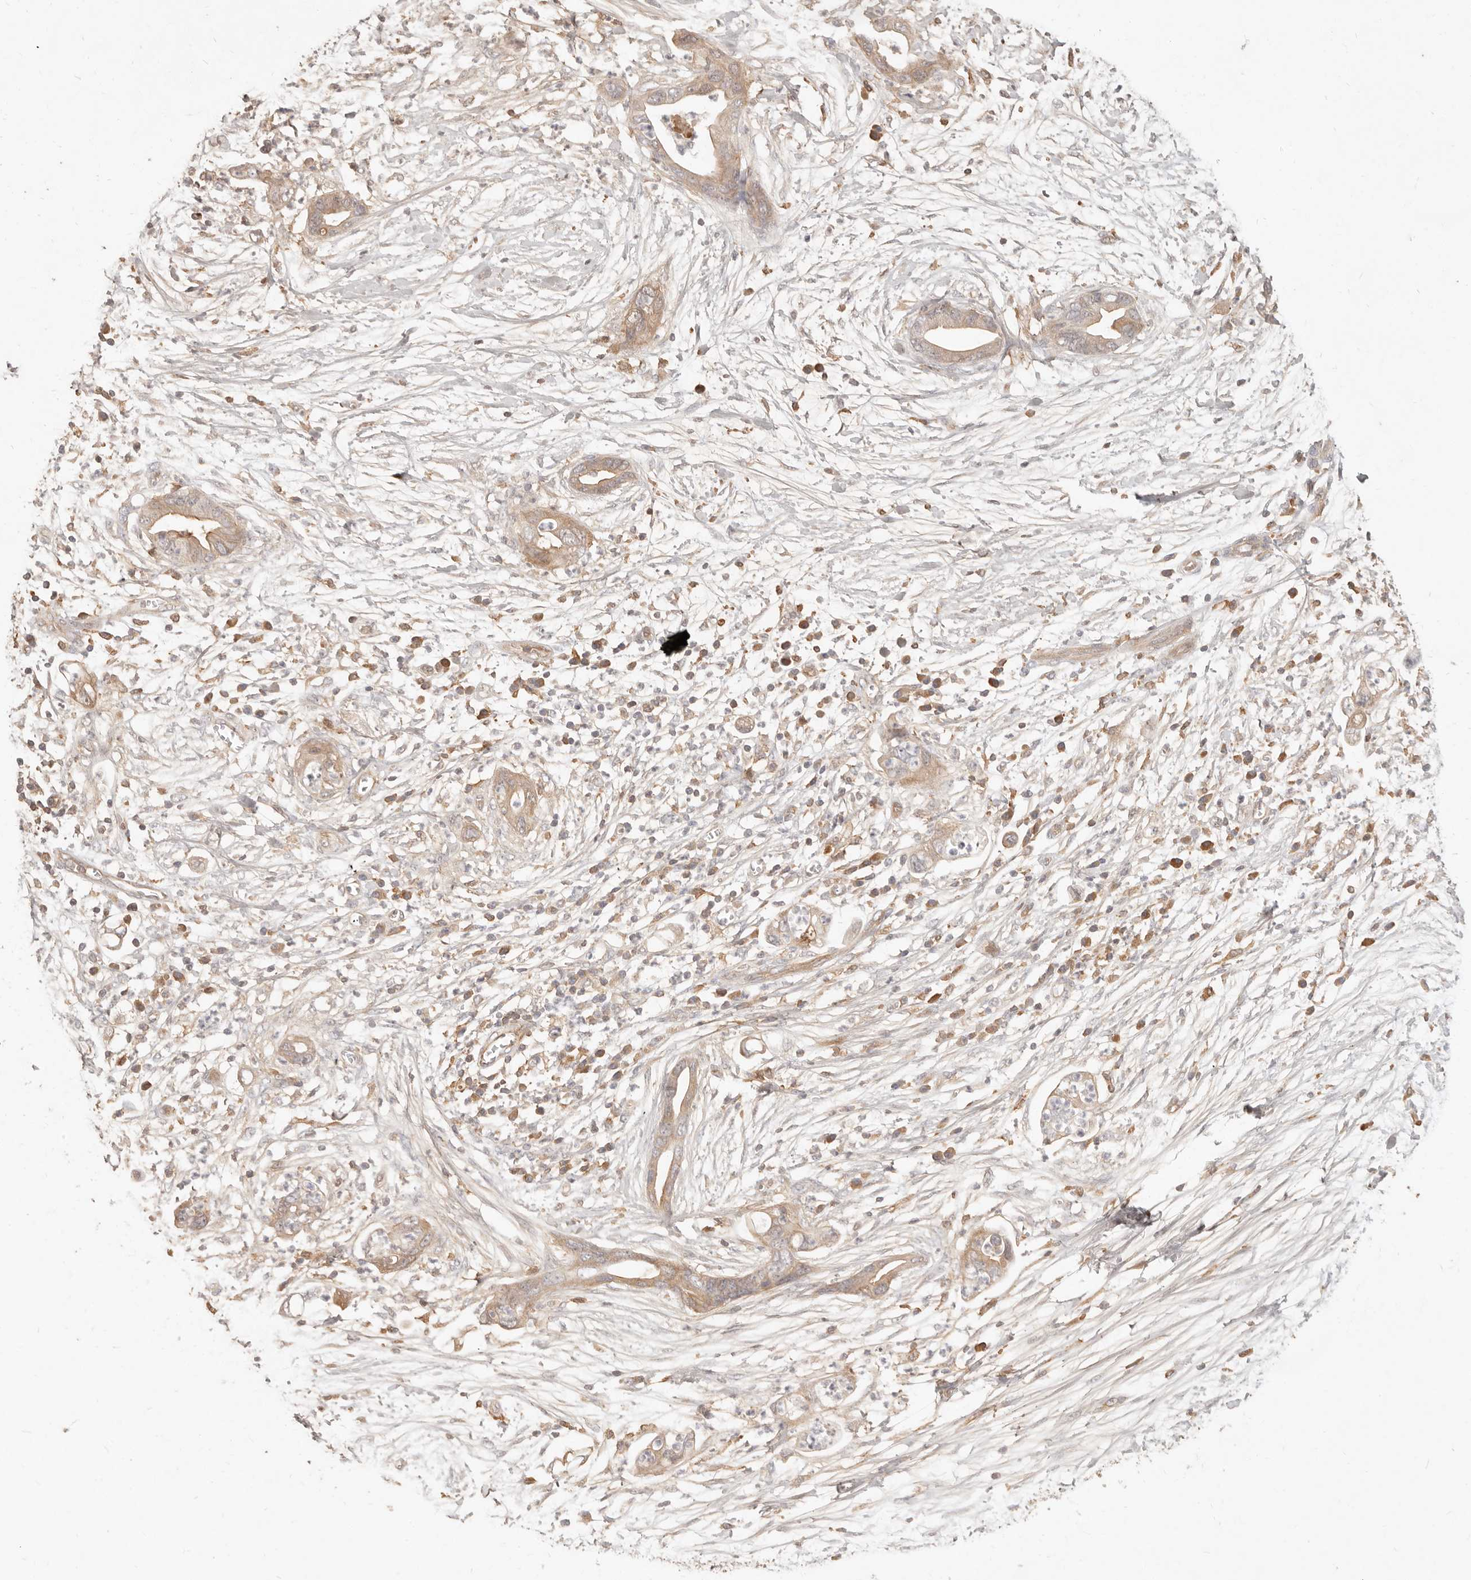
{"staining": {"intensity": "weak", "quantity": ">75%", "location": "cytoplasmic/membranous"}, "tissue": "pancreatic cancer", "cell_type": "Tumor cells", "image_type": "cancer", "snomed": [{"axis": "morphology", "description": "Adenocarcinoma, NOS"}, {"axis": "topography", "description": "Pancreas"}], "caption": "IHC histopathology image of neoplastic tissue: adenocarcinoma (pancreatic) stained using IHC demonstrates low levels of weak protein expression localized specifically in the cytoplasmic/membranous of tumor cells, appearing as a cytoplasmic/membranous brown color.", "gene": "NECAP2", "patient": {"sex": "male", "age": 75}}